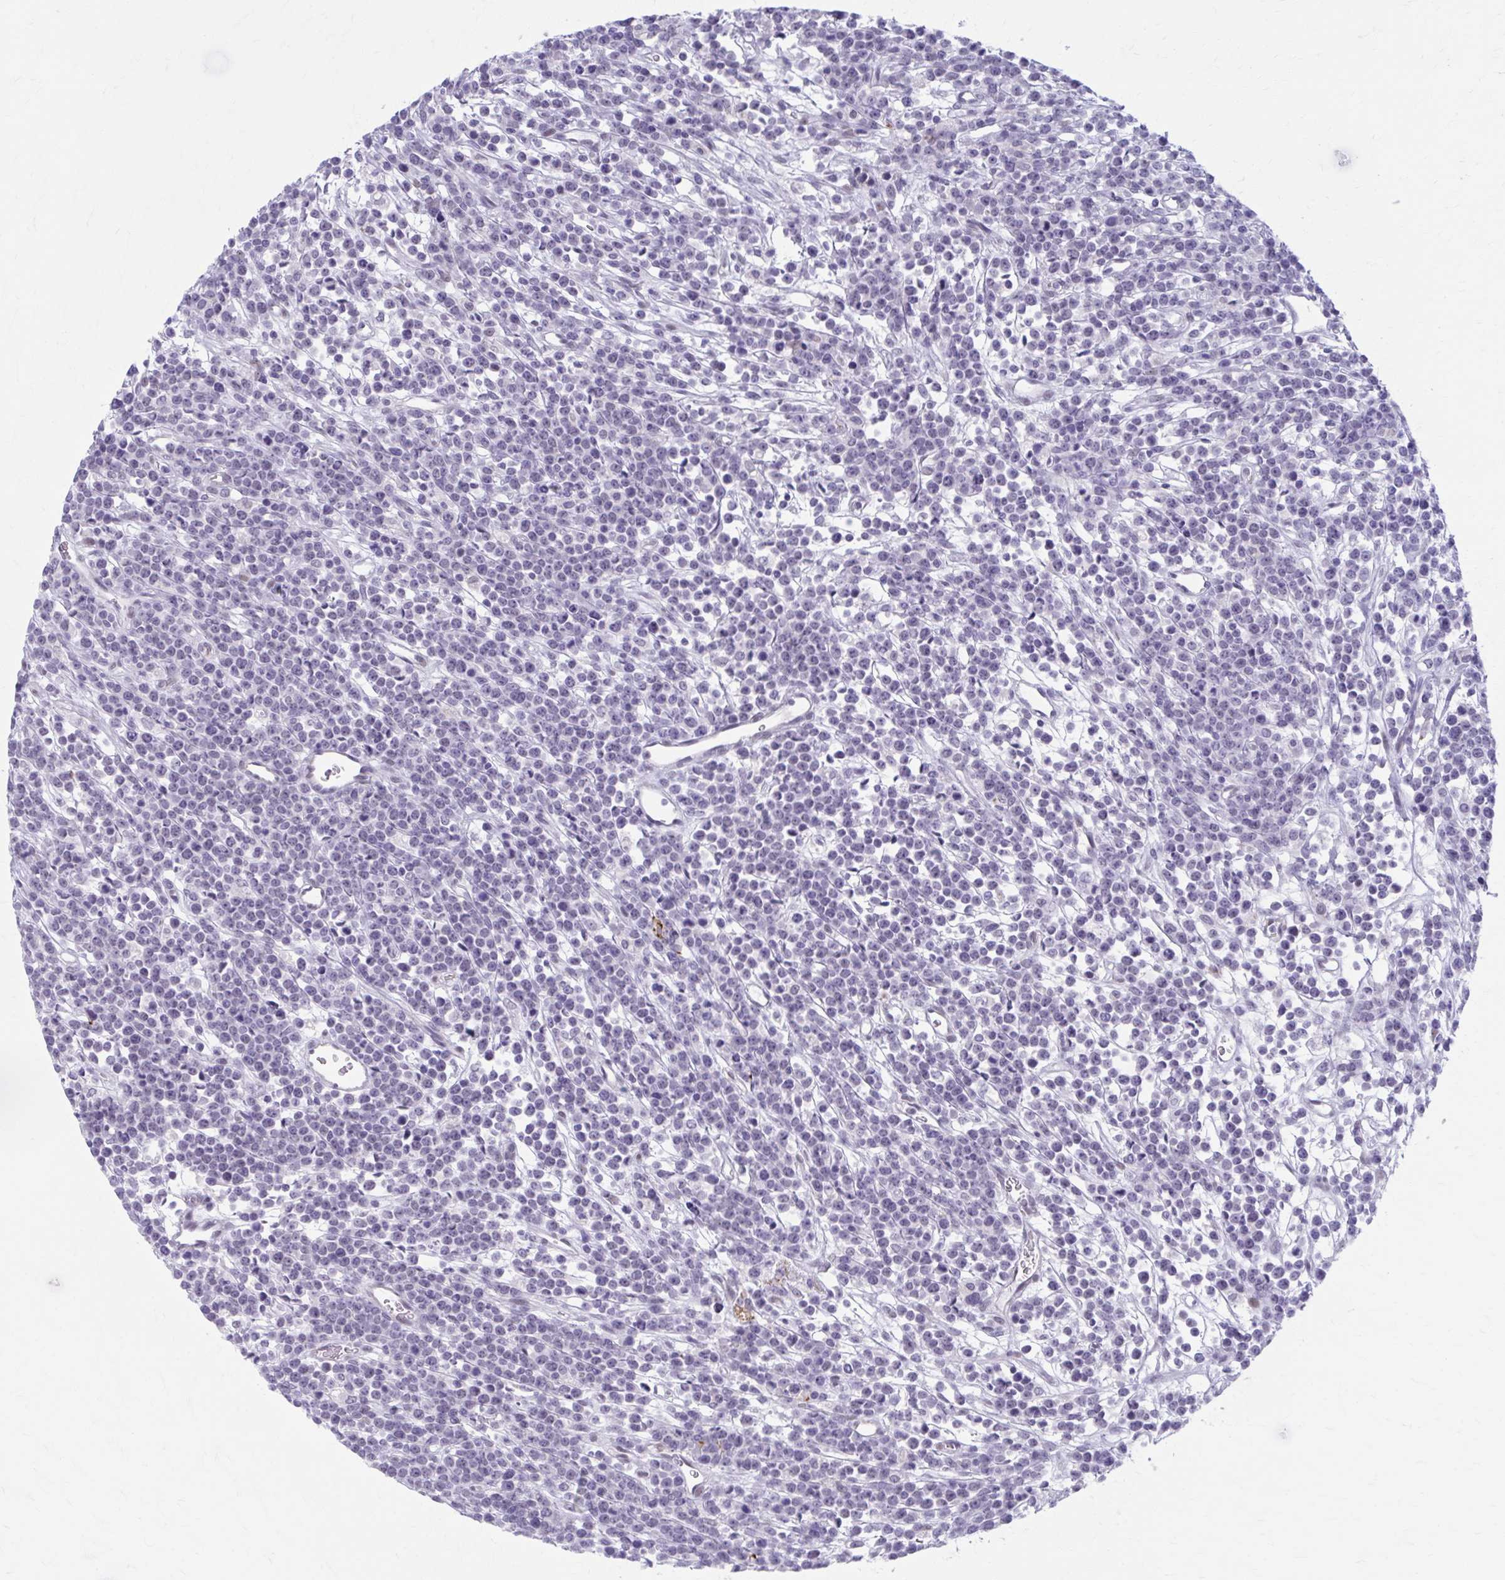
{"staining": {"intensity": "negative", "quantity": "none", "location": "none"}, "tissue": "lymphoma", "cell_type": "Tumor cells", "image_type": "cancer", "snomed": [{"axis": "morphology", "description": "Malignant lymphoma, non-Hodgkin's type, High grade"}, {"axis": "topography", "description": "Ovary"}], "caption": "A high-resolution histopathology image shows IHC staining of high-grade malignant lymphoma, non-Hodgkin's type, which reveals no significant staining in tumor cells.", "gene": "CCDC105", "patient": {"sex": "female", "age": 56}}